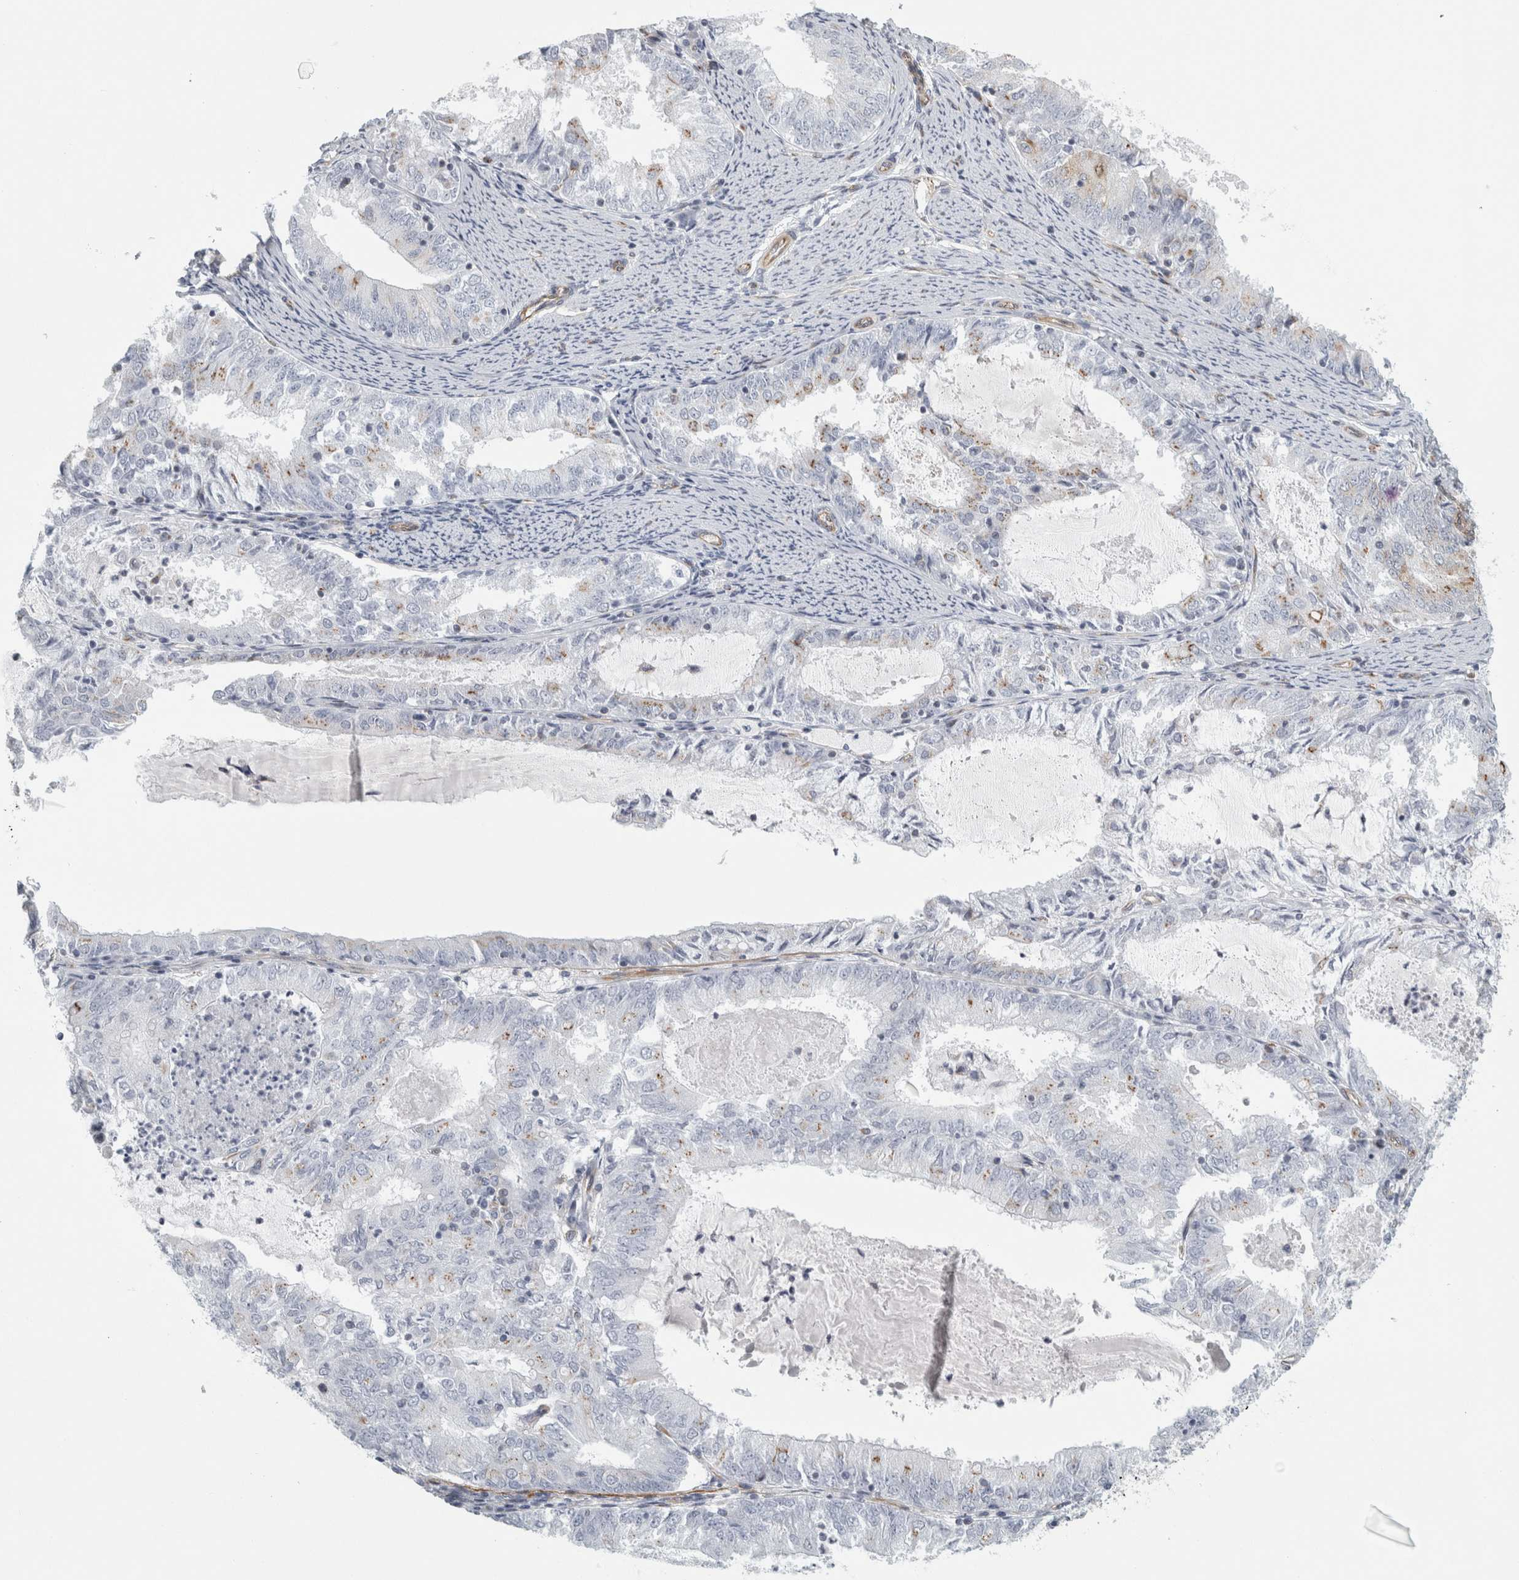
{"staining": {"intensity": "weak", "quantity": "<25%", "location": "cytoplasmic/membranous"}, "tissue": "endometrial cancer", "cell_type": "Tumor cells", "image_type": "cancer", "snomed": [{"axis": "morphology", "description": "Adenocarcinoma, NOS"}, {"axis": "topography", "description": "Endometrium"}], "caption": "Endometrial cancer (adenocarcinoma) was stained to show a protein in brown. There is no significant positivity in tumor cells.", "gene": "PEX6", "patient": {"sex": "female", "age": 57}}